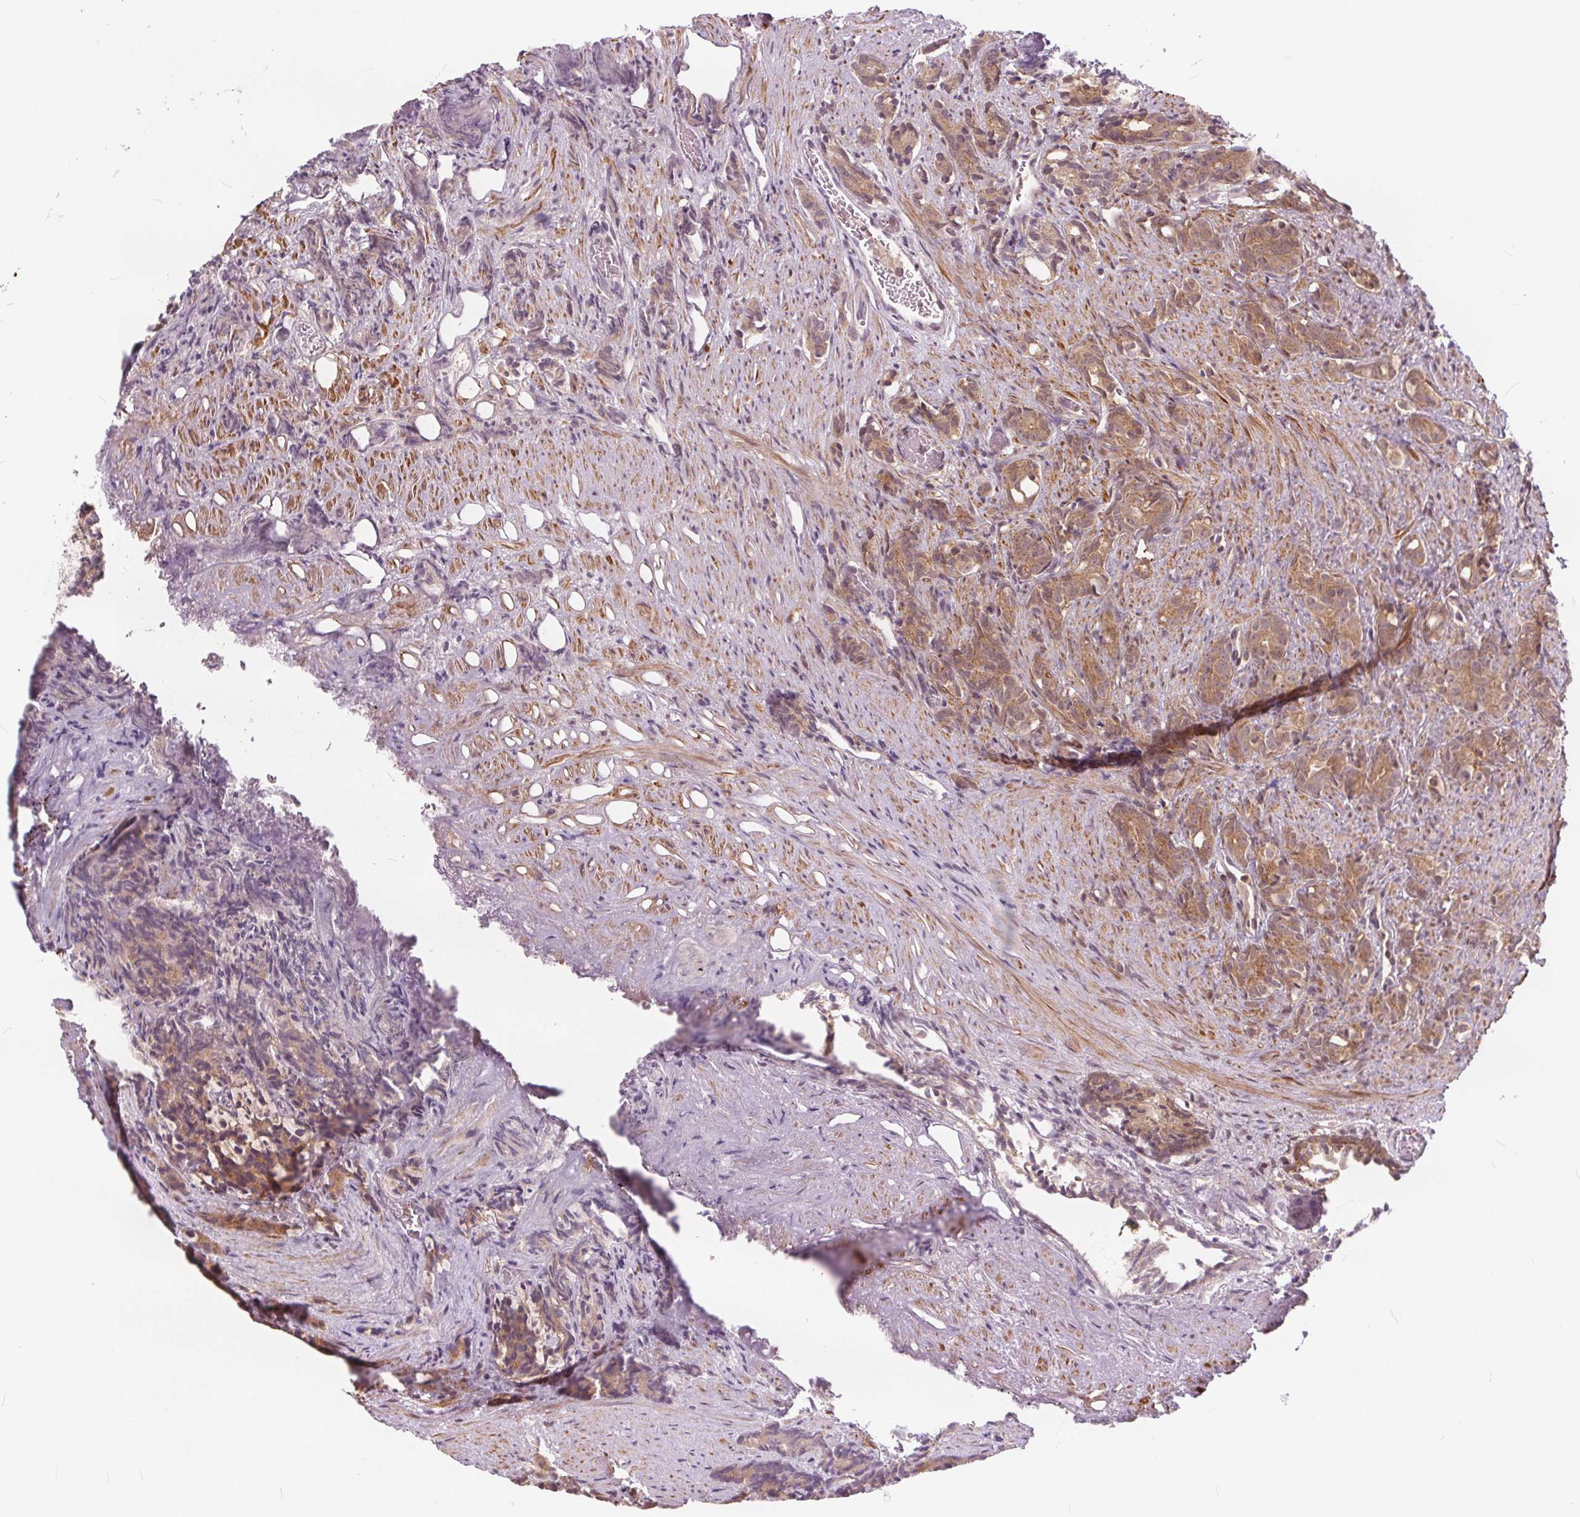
{"staining": {"intensity": "moderate", "quantity": ">75%", "location": "cytoplasmic/membranous"}, "tissue": "prostate cancer", "cell_type": "Tumor cells", "image_type": "cancer", "snomed": [{"axis": "morphology", "description": "Adenocarcinoma, High grade"}, {"axis": "topography", "description": "Prostate"}], "caption": "Prostate high-grade adenocarcinoma stained with a brown dye demonstrates moderate cytoplasmic/membranous positive positivity in approximately >75% of tumor cells.", "gene": "HIF1AN", "patient": {"sex": "male", "age": 84}}